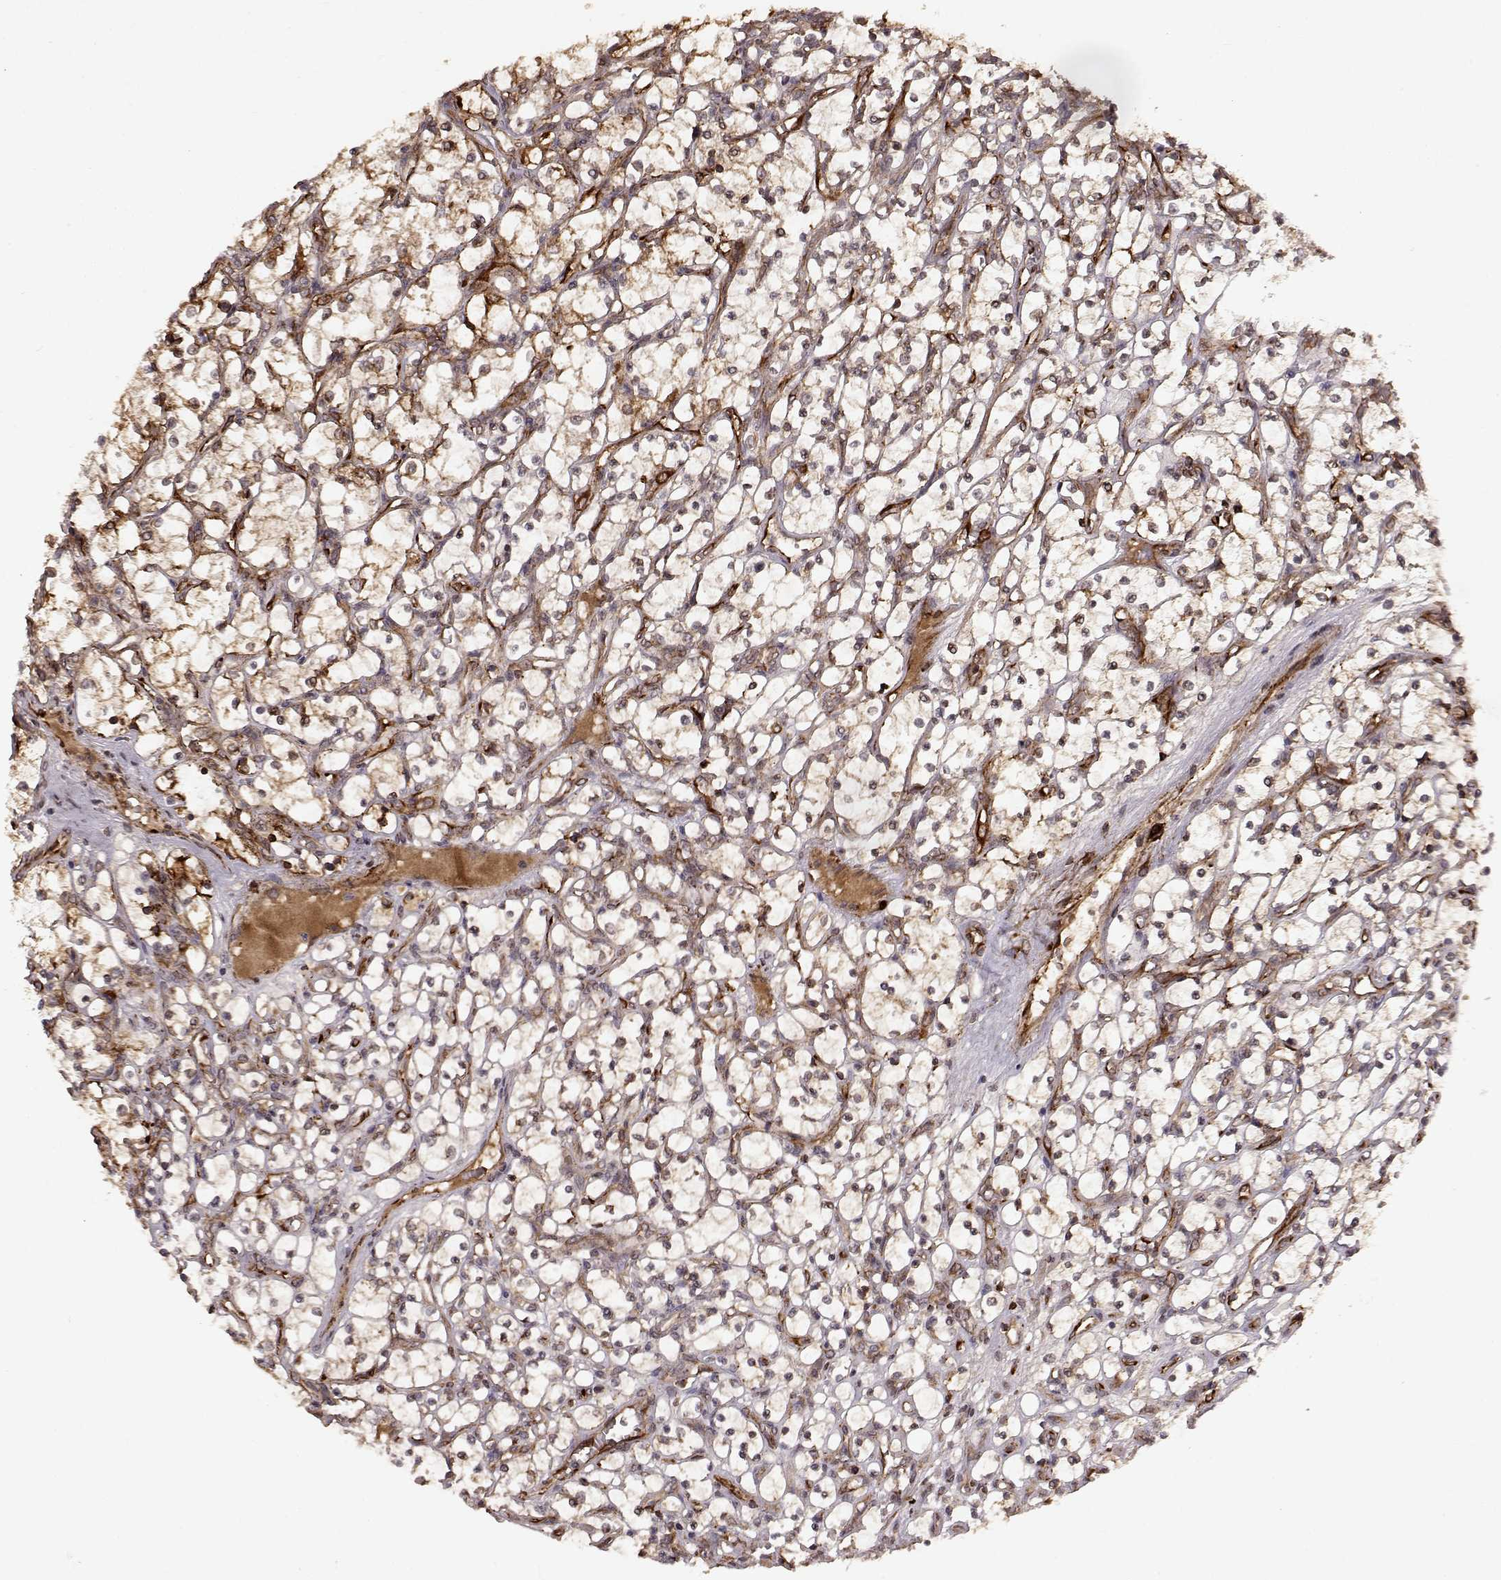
{"staining": {"intensity": "moderate", "quantity": "25%-75%", "location": "cytoplasmic/membranous"}, "tissue": "renal cancer", "cell_type": "Tumor cells", "image_type": "cancer", "snomed": [{"axis": "morphology", "description": "Adenocarcinoma, NOS"}, {"axis": "topography", "description": "Kidney"}], "caption": "A brown stain shows moderate cytoplasmic/membranous positivity of a protein in human renal adenocarcinoma tumor cells.", "gene": "FSTL1", "patient": {"sex": "female", "age": 69}}